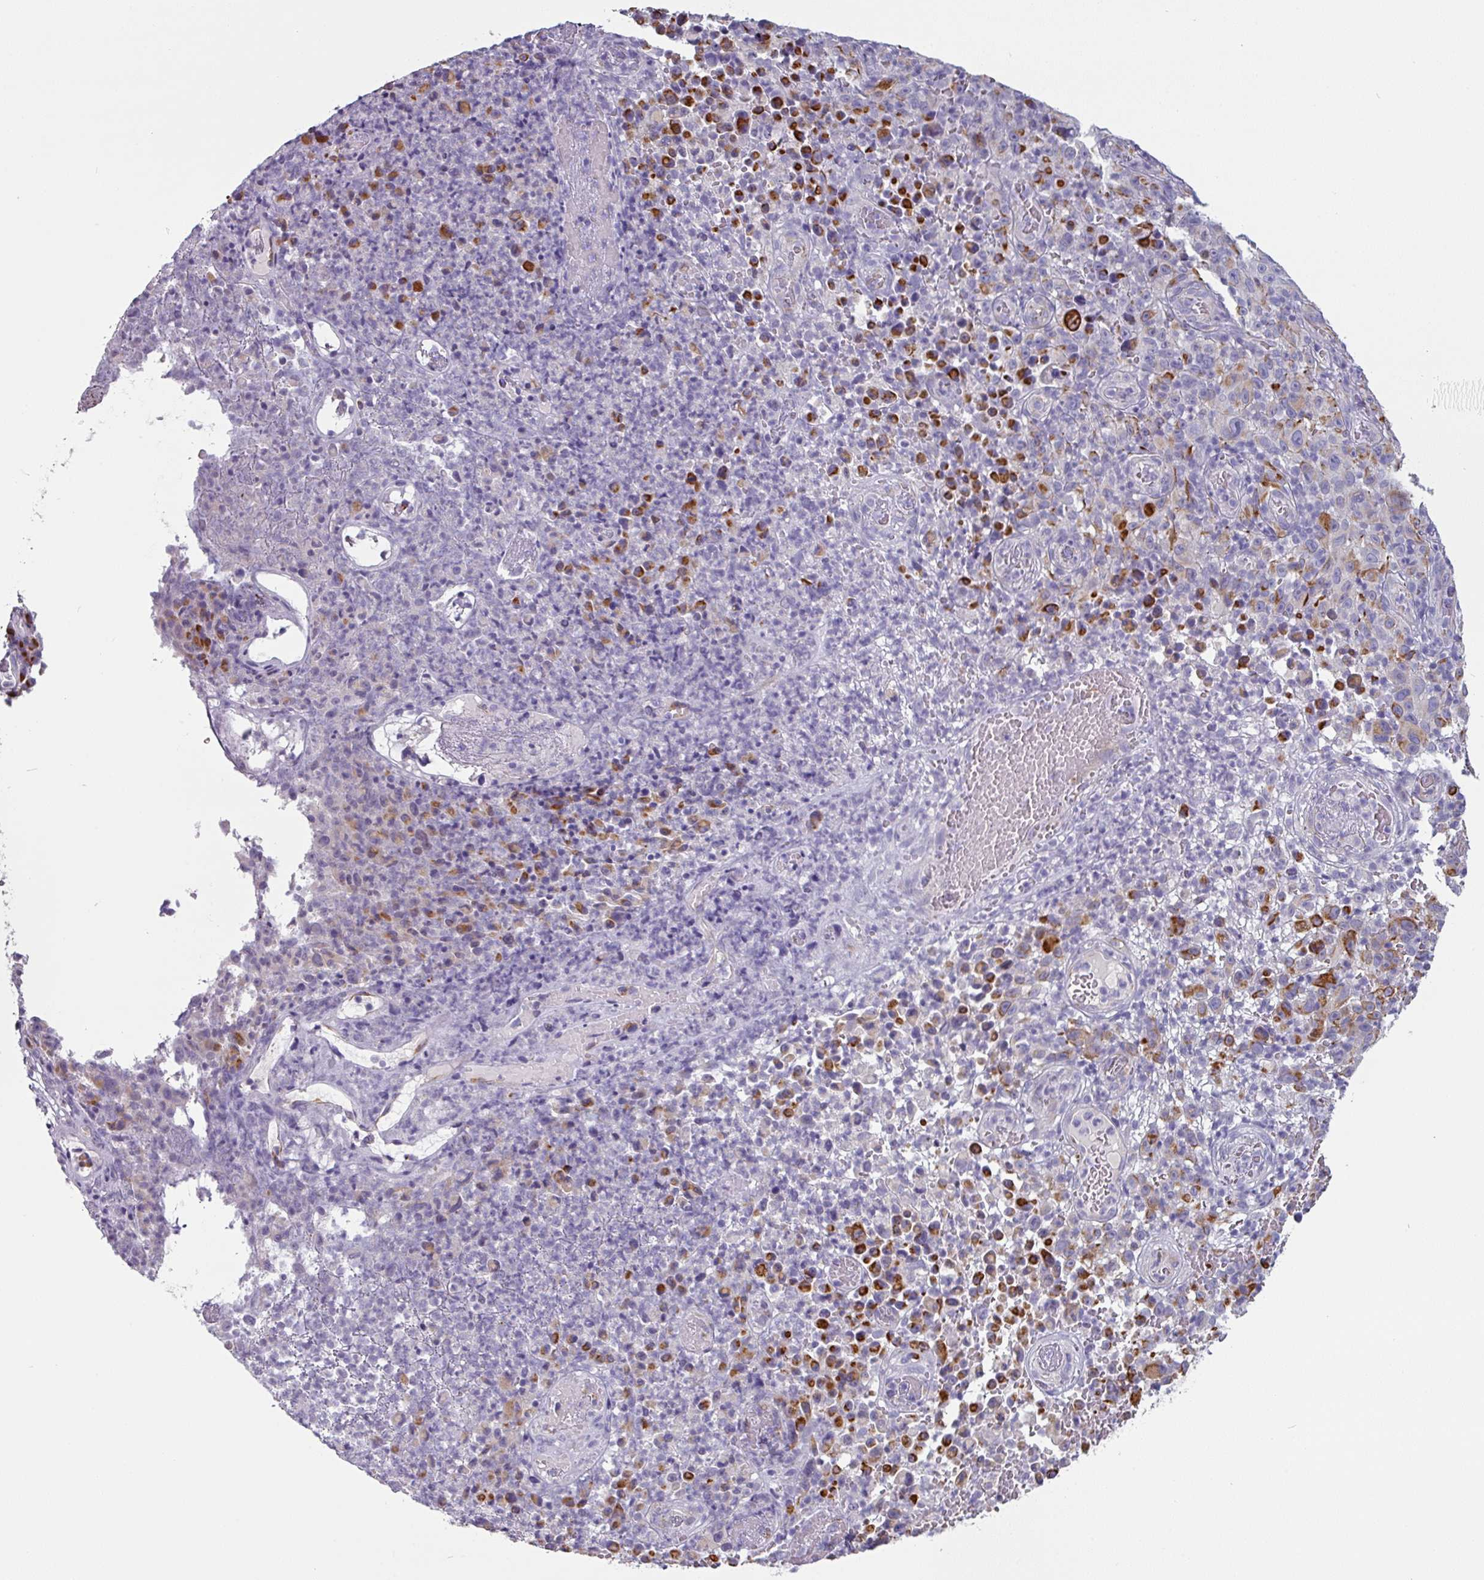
{"staining": {"intensity": "strong", "quantity": "<25%", "location": "cytoplasmic/membranous"}, "tissue": "melanoma", "cell_type": "Tumor cells", "image_type": "cancer", "snomed": [{"axis": "morphology", "description": "Malignant melanoma, NOS"}, {"axis": "topography", "description": "Skin"}], "caption": "Protein staining by immunohistochemistry (IHC) reveals strong cytoplasmic/membranous staining in approximately <25% of tumor cells in malignant melanoma.", "gene": "SLC17A7", "patient": {"sex": "female", "age": 82}}